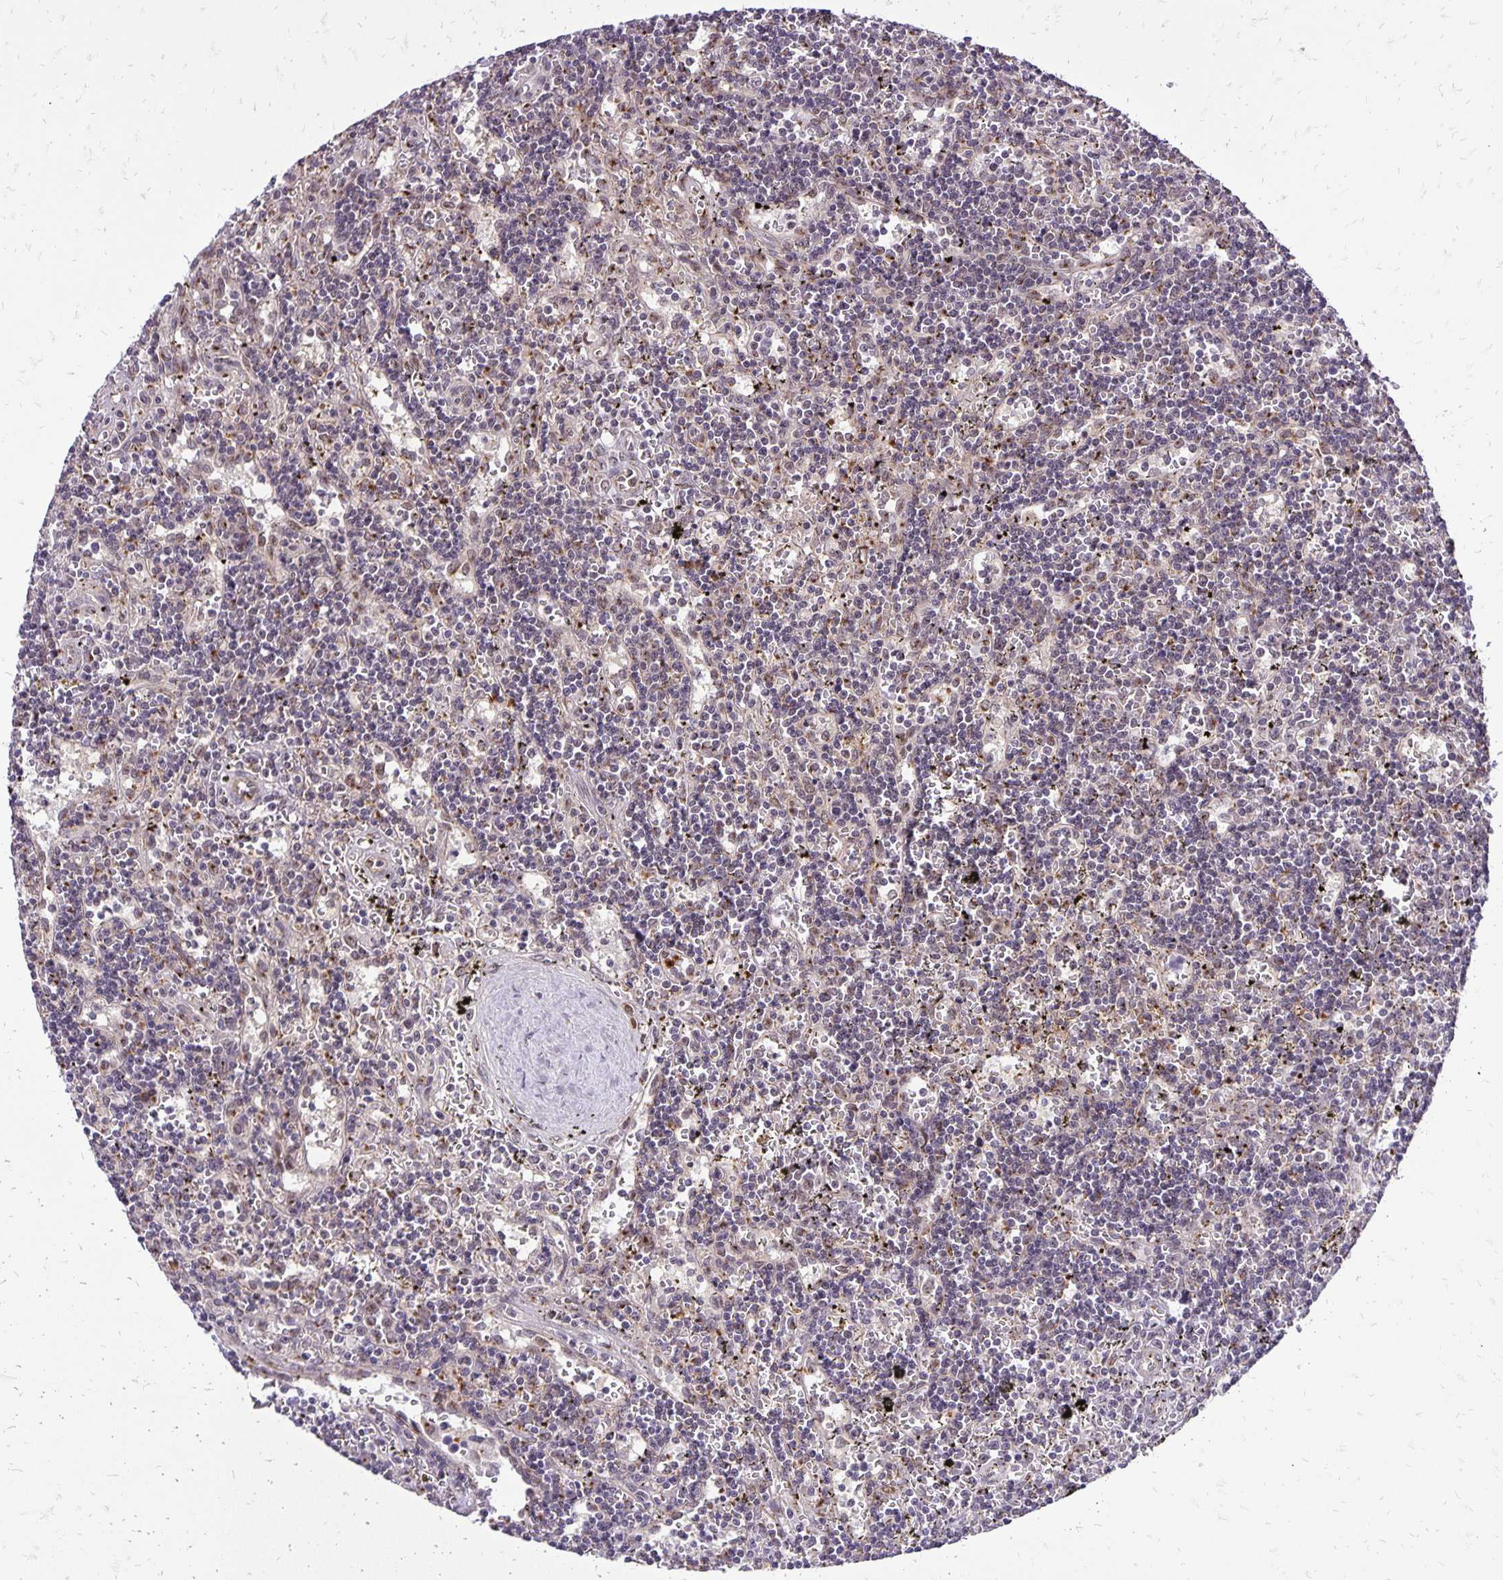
{"staining": {"intensity": "weak", "quantity": "<25%", "location": "cytoplasmic/membranous"}, "tissue": "lymphoma", "cell_type": "Tumor cells", "image_type": "cancer", "snomed": [{"axis": "morphology", "description": "Malignant lymphoma, non-Hodgkin's type, Low grade"}, {"axis": "topography", "description": "Spleen"}], "caption": "Immunohistochemistry (IHC) image of neoplastic tissue: low-grade malignant lymphoma, non-Hodgkin's type stained with DAB (3,3'-diaminobenzidine) exhibits no significant protein expression in tumor cells.", "gene": "GOLGA5", "patient": {"sex": "male", "age": 60}}